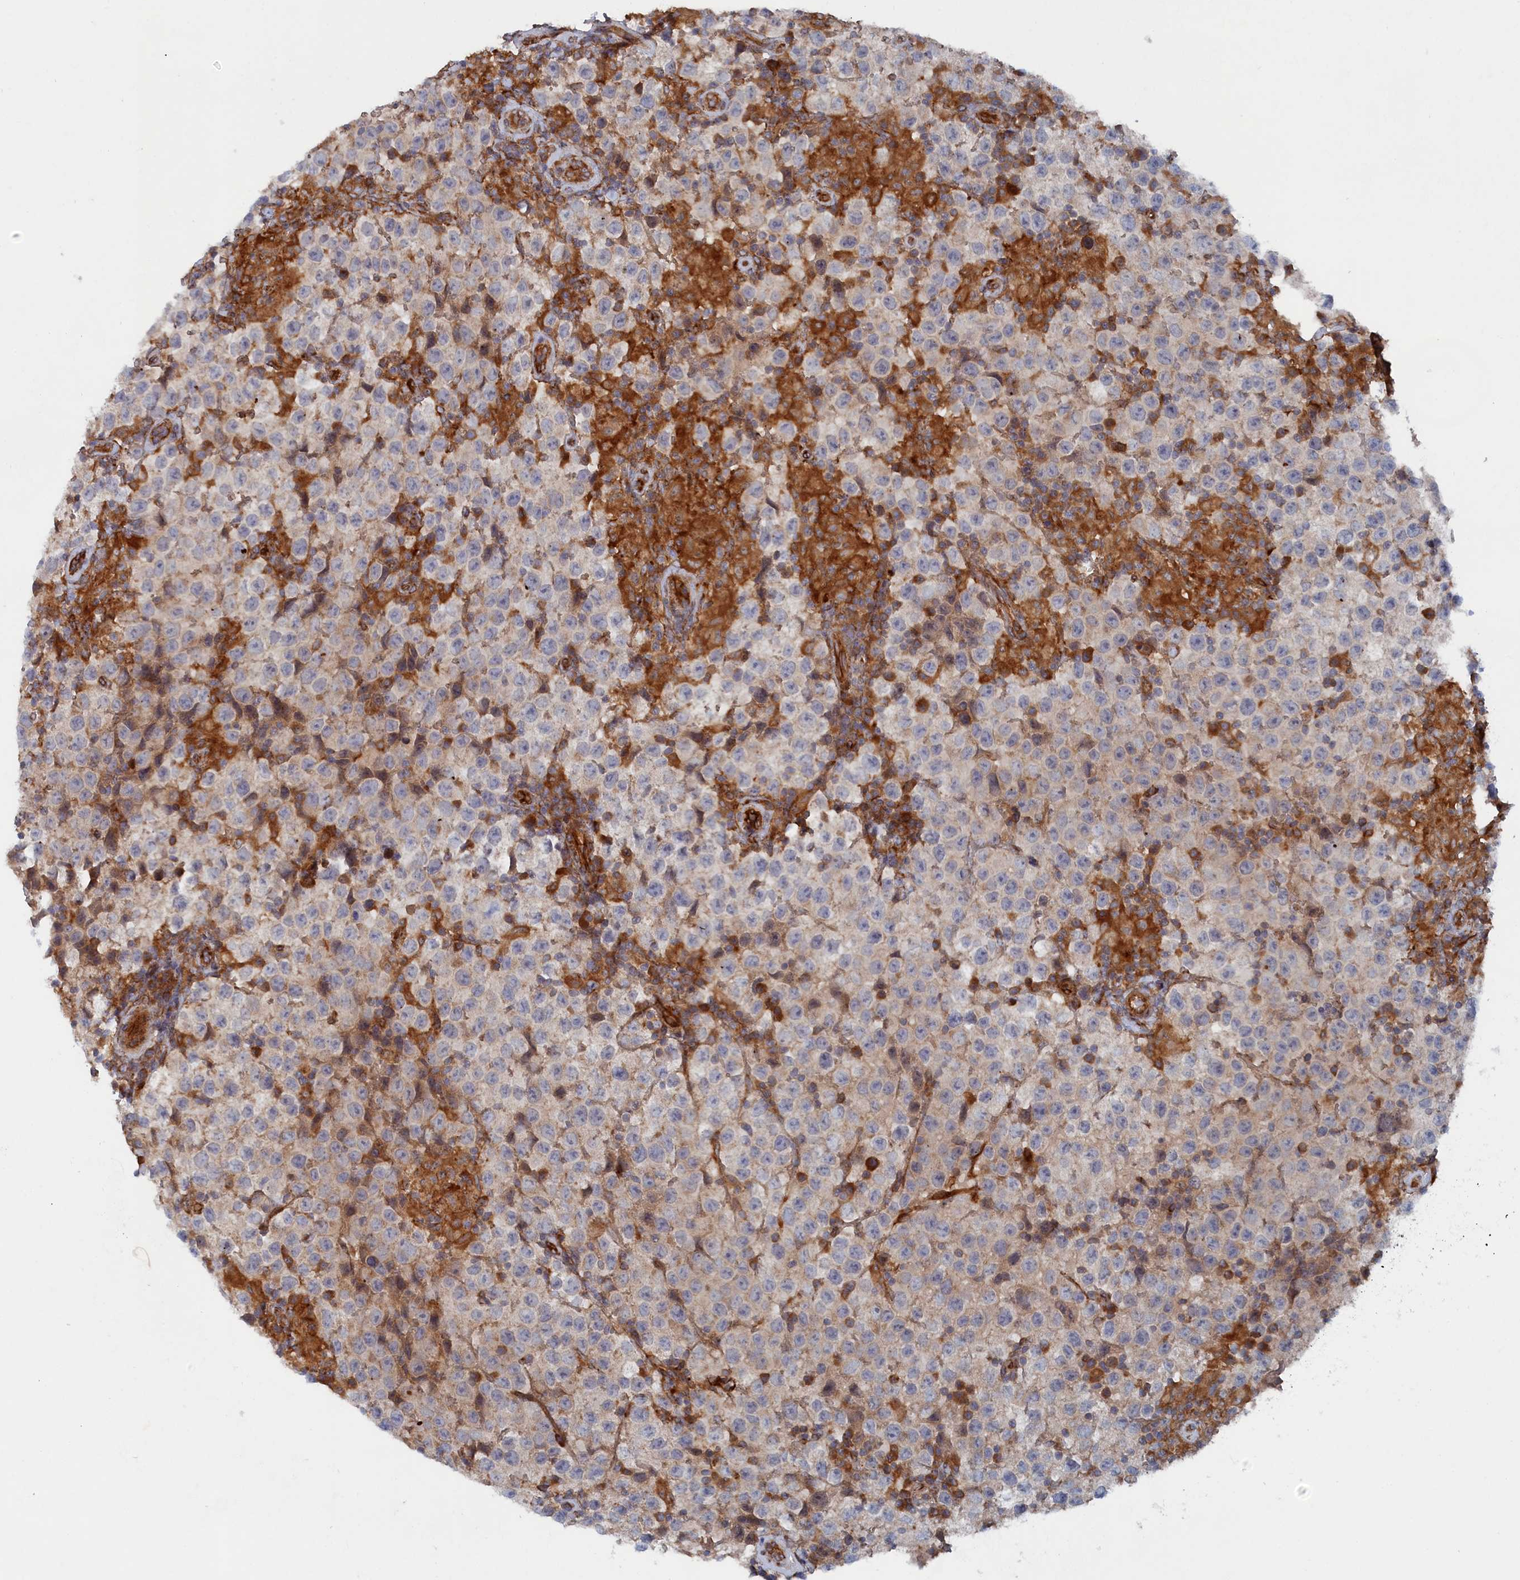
{"staining": {"intensity": "negative", "quantity": "none", "location": "none"}, "tissue": "testis cancer", "cell_type": "Tumor cells", "image_type": "cancer", "snomed": [{"axis": "morphology", "description": "Seminoma, NOS"}, {"axis": "morphology", "description": "Carcinoma, Embryonal, NOS"}, {"axis": "topography", "description": "Testis"}], "caption": "Testis cancer (embryonal carcinoma) was stained to show a protein in brown. There is no significant staining in tumor cells.", "gene": "TMEM196", "patient": {"sex": "male", "age": 41}}